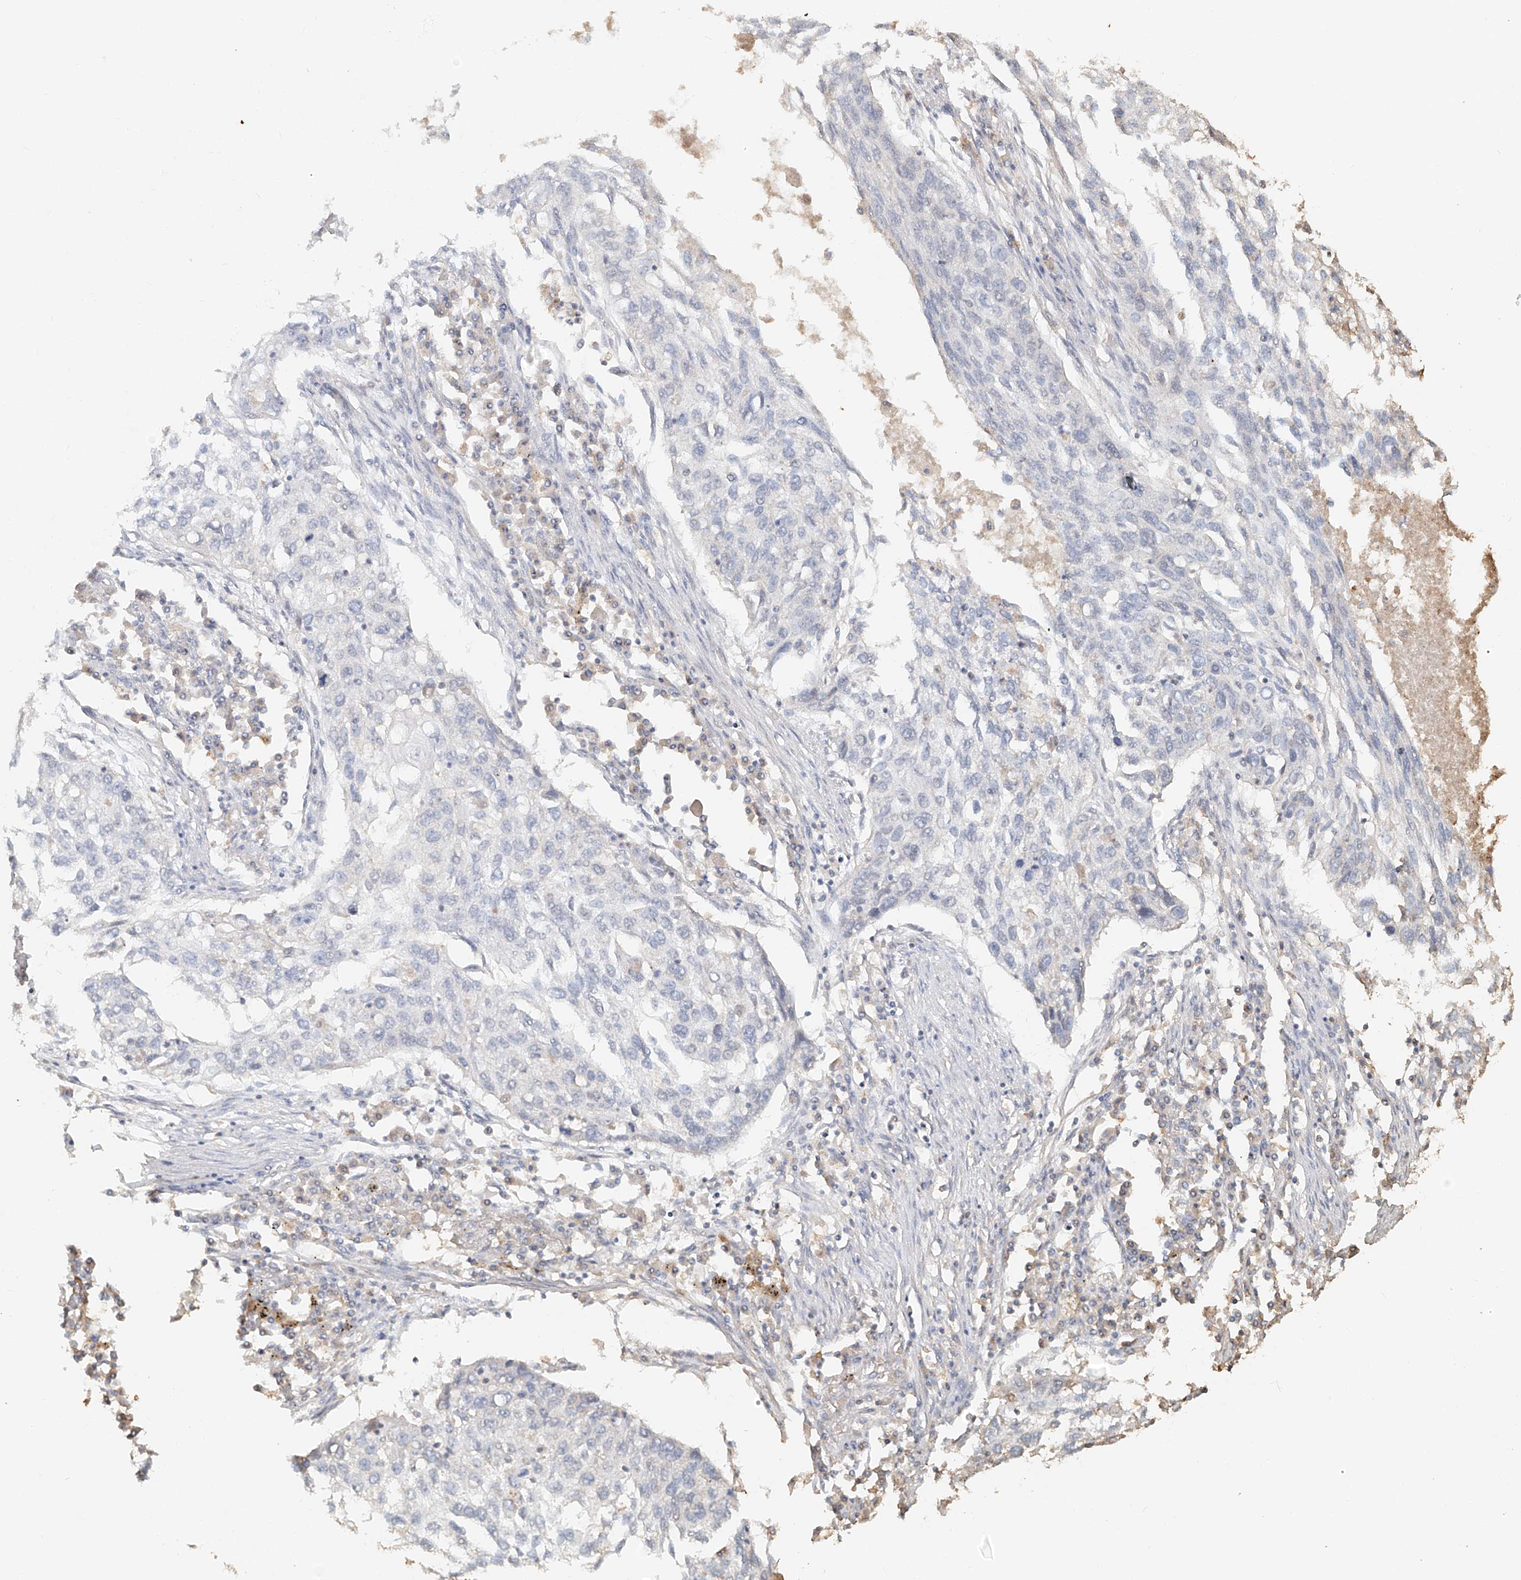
{"staining": {"intensity": "negative", "quantity": "none", "location": "none"}, "tissue": "lung cancer", "cell_type": "Tumor cells", "image_type": "cancer", "snomed": [{"axis": "morphology", "description": "Squamous cell carcinoma, NOS"}, {"axis": "topography", "description": "Lung"}], "caption": "Histopathology image shows no significant protein positivity in tumor cells of squamous cell carcinoma (lung).", "gene": "NPHS1", "patient": {"sex": "female", "age": 63}}